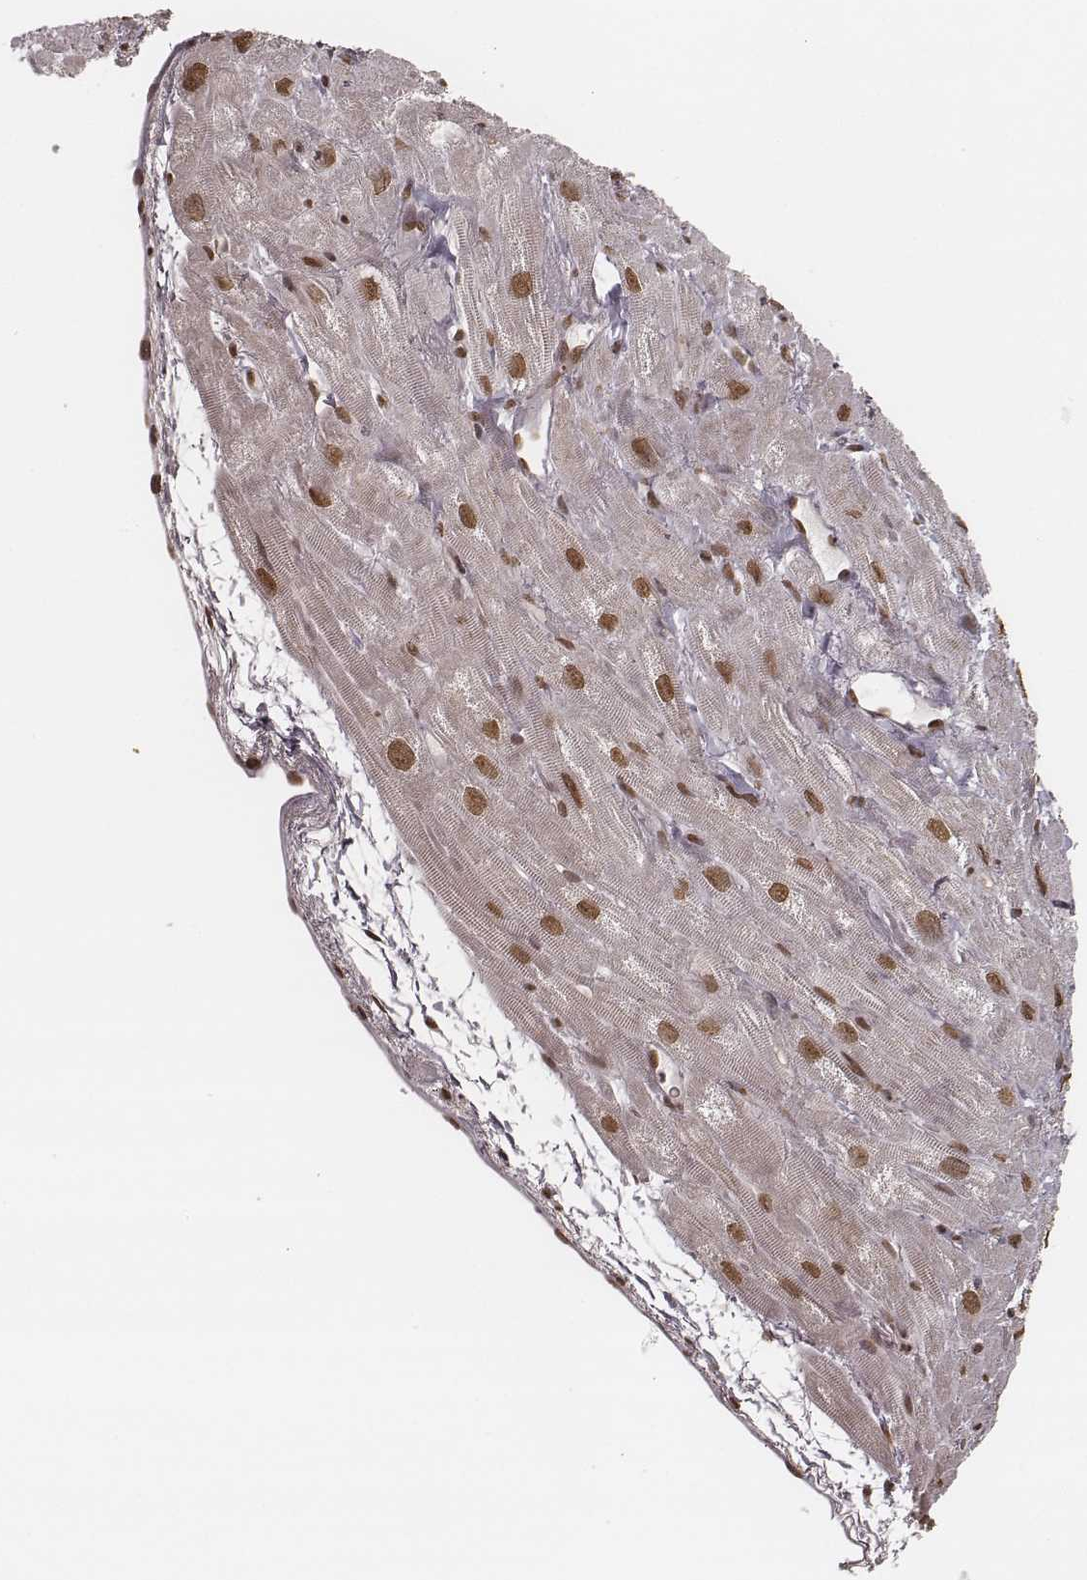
{"staining": {"intensity": "moderate", "quantity": "25%-75%", "location": "nuclear"}, "tissue": "heart muscle", "cell_type": "Cardiomyocytes", "image_type": "normal", "snomed": [{"axis": "morphology", "description": "Normal tissue, NOS"}, {"axis": "topography", "description": "Heart"}], "caption": "Normal heart muscle shows moderate nuclear expression in about 25%-75% of cardiomyocytes, visualized by immunohistochemistry. Using DAB (3,3'-diaminobenzidine) (brown) and hematoxylin (blue) stains, captured at high magnification using brightfield microscopy.", "gene": "HMGA2", "patient": {"sex": "female", "age": 62}}